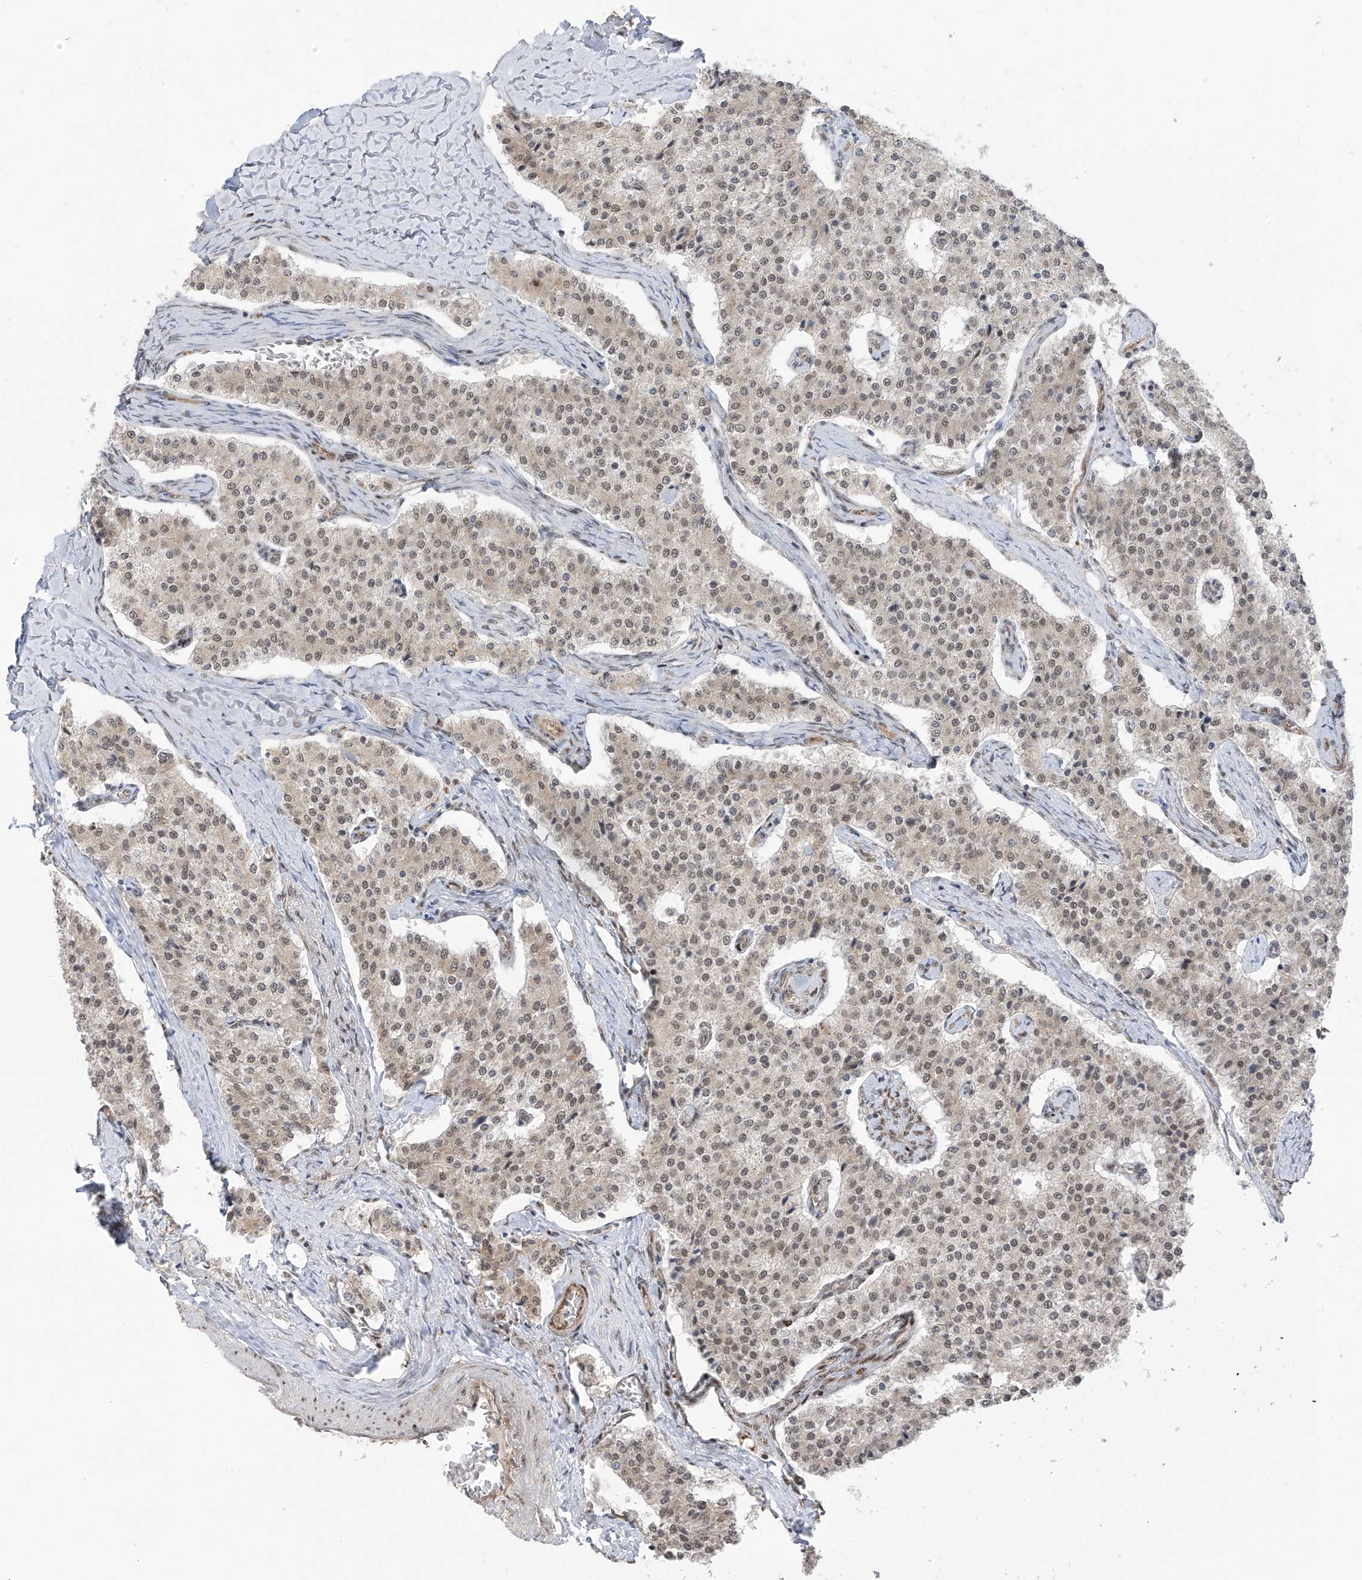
{"staining": {"intensity": "weak", "quantity": "25%-75%", "location": "nuclear"}, "tissue": "carcinoid", "cell_type": "Tumor cells", "image_type": "cancer", "snomed": [{"axis": "morphology", "description": "Carcinoid, malignant, NOS"}, {"axis": "topography", "description": "Colon"}], "caption": "A low amount of weak nuclear expression is appreciated in about 25%-75% of tumor cells in carcinoid tissue.", "gene": "ARHGEF3", "patient": {"sex": "female", "age": 52}}